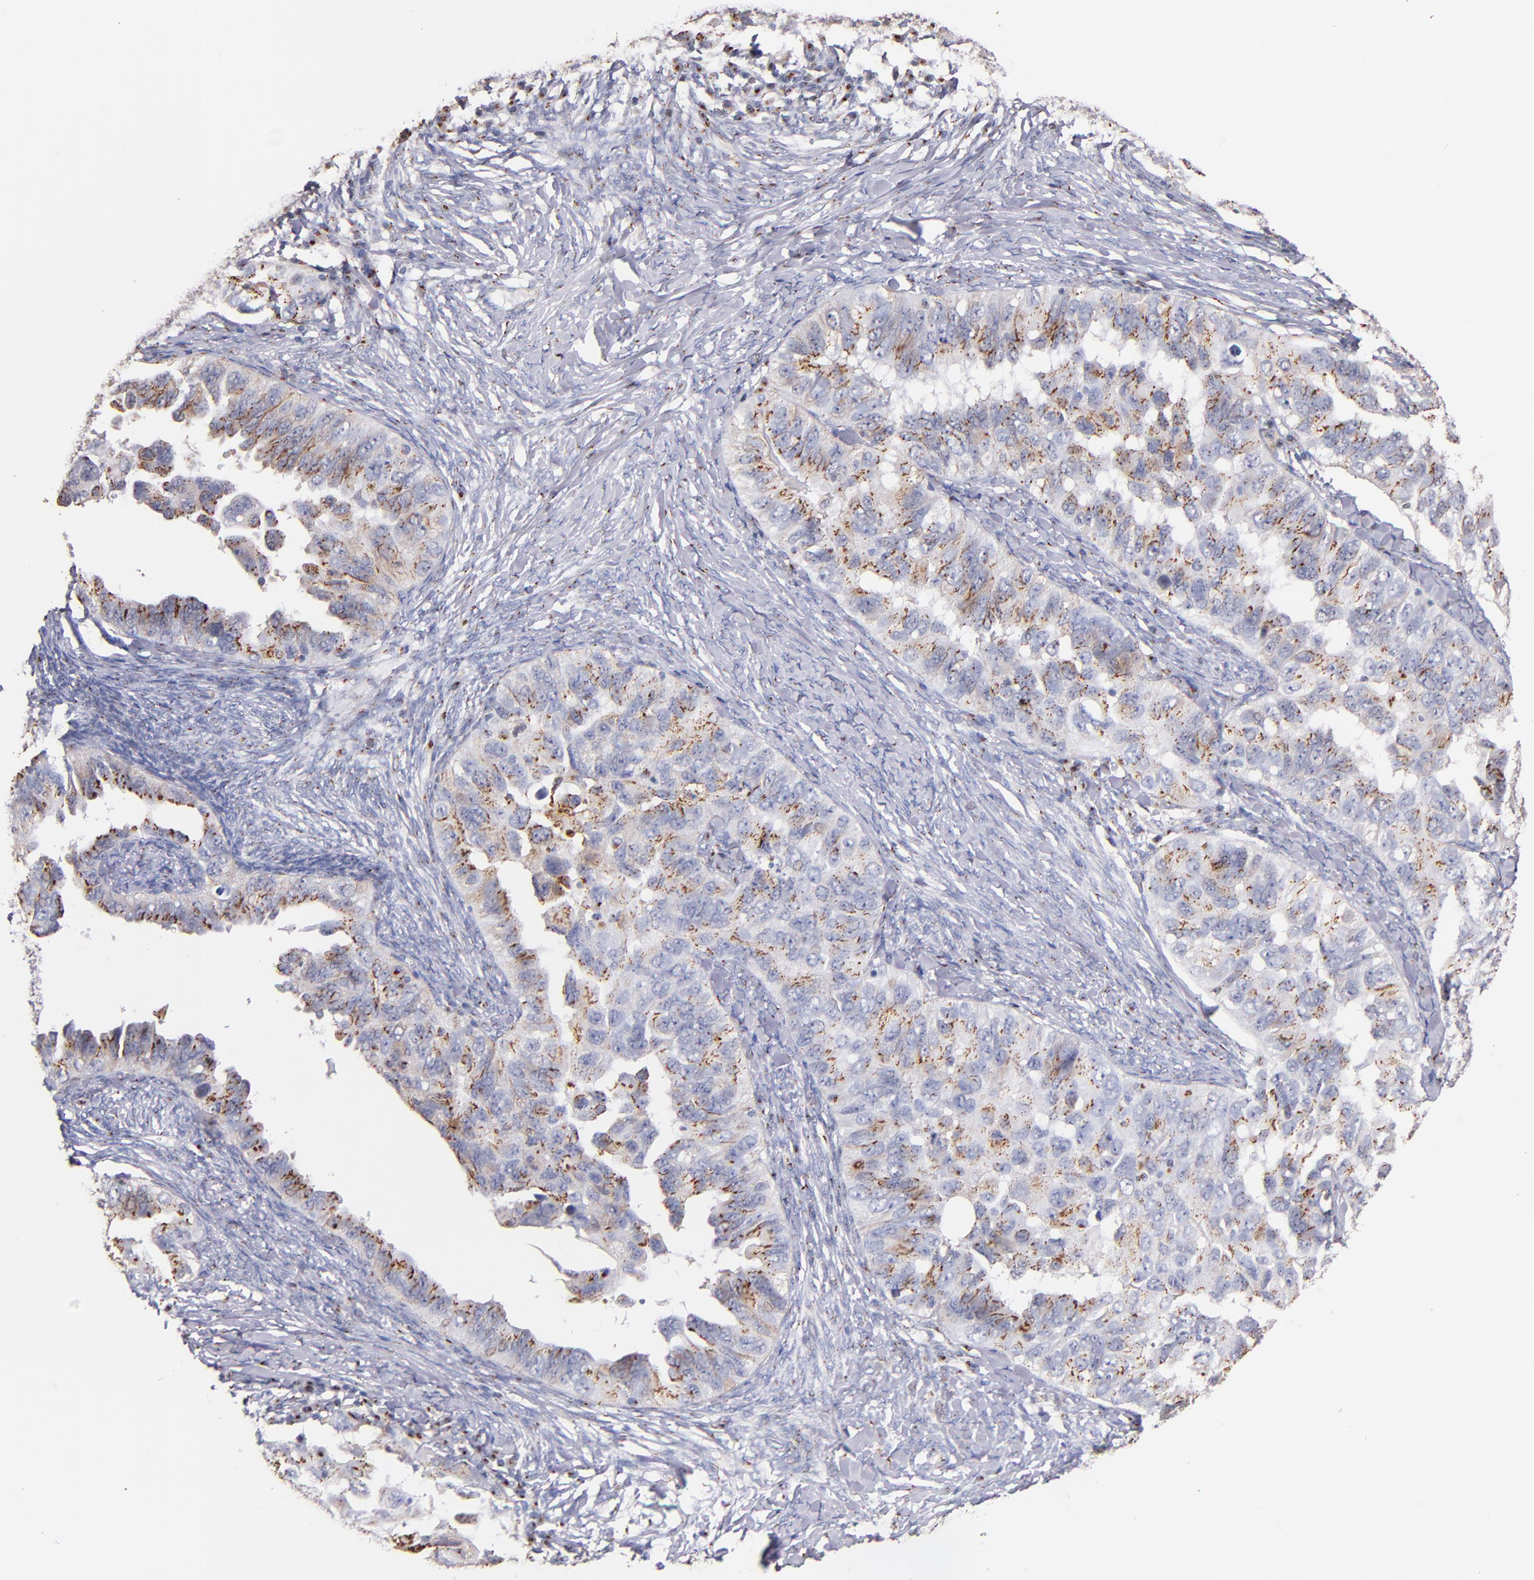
{"staining": {"intensity": "moderate", "quantity": "25%-75%", "location": "cytoplasmic/membranous"}, "tissue": "ovarian cancer", "cell_type": "Tumor cells", "image_type": "cancer", "snomed": [{"axis": "morphology", "description": "Cystadenocarcinoma, serous, NOS"}, {"axis": "topography", "description": "Ovary"}], "caption": "Immunohistochemistry of ovarian cancer demonstrates medium levels of moderate cytoplasmic/membranous expression in about 25%-75% of tumor cells.", "gene": "GOLIM4", "patient": {"sex": "female", "age": 82}}